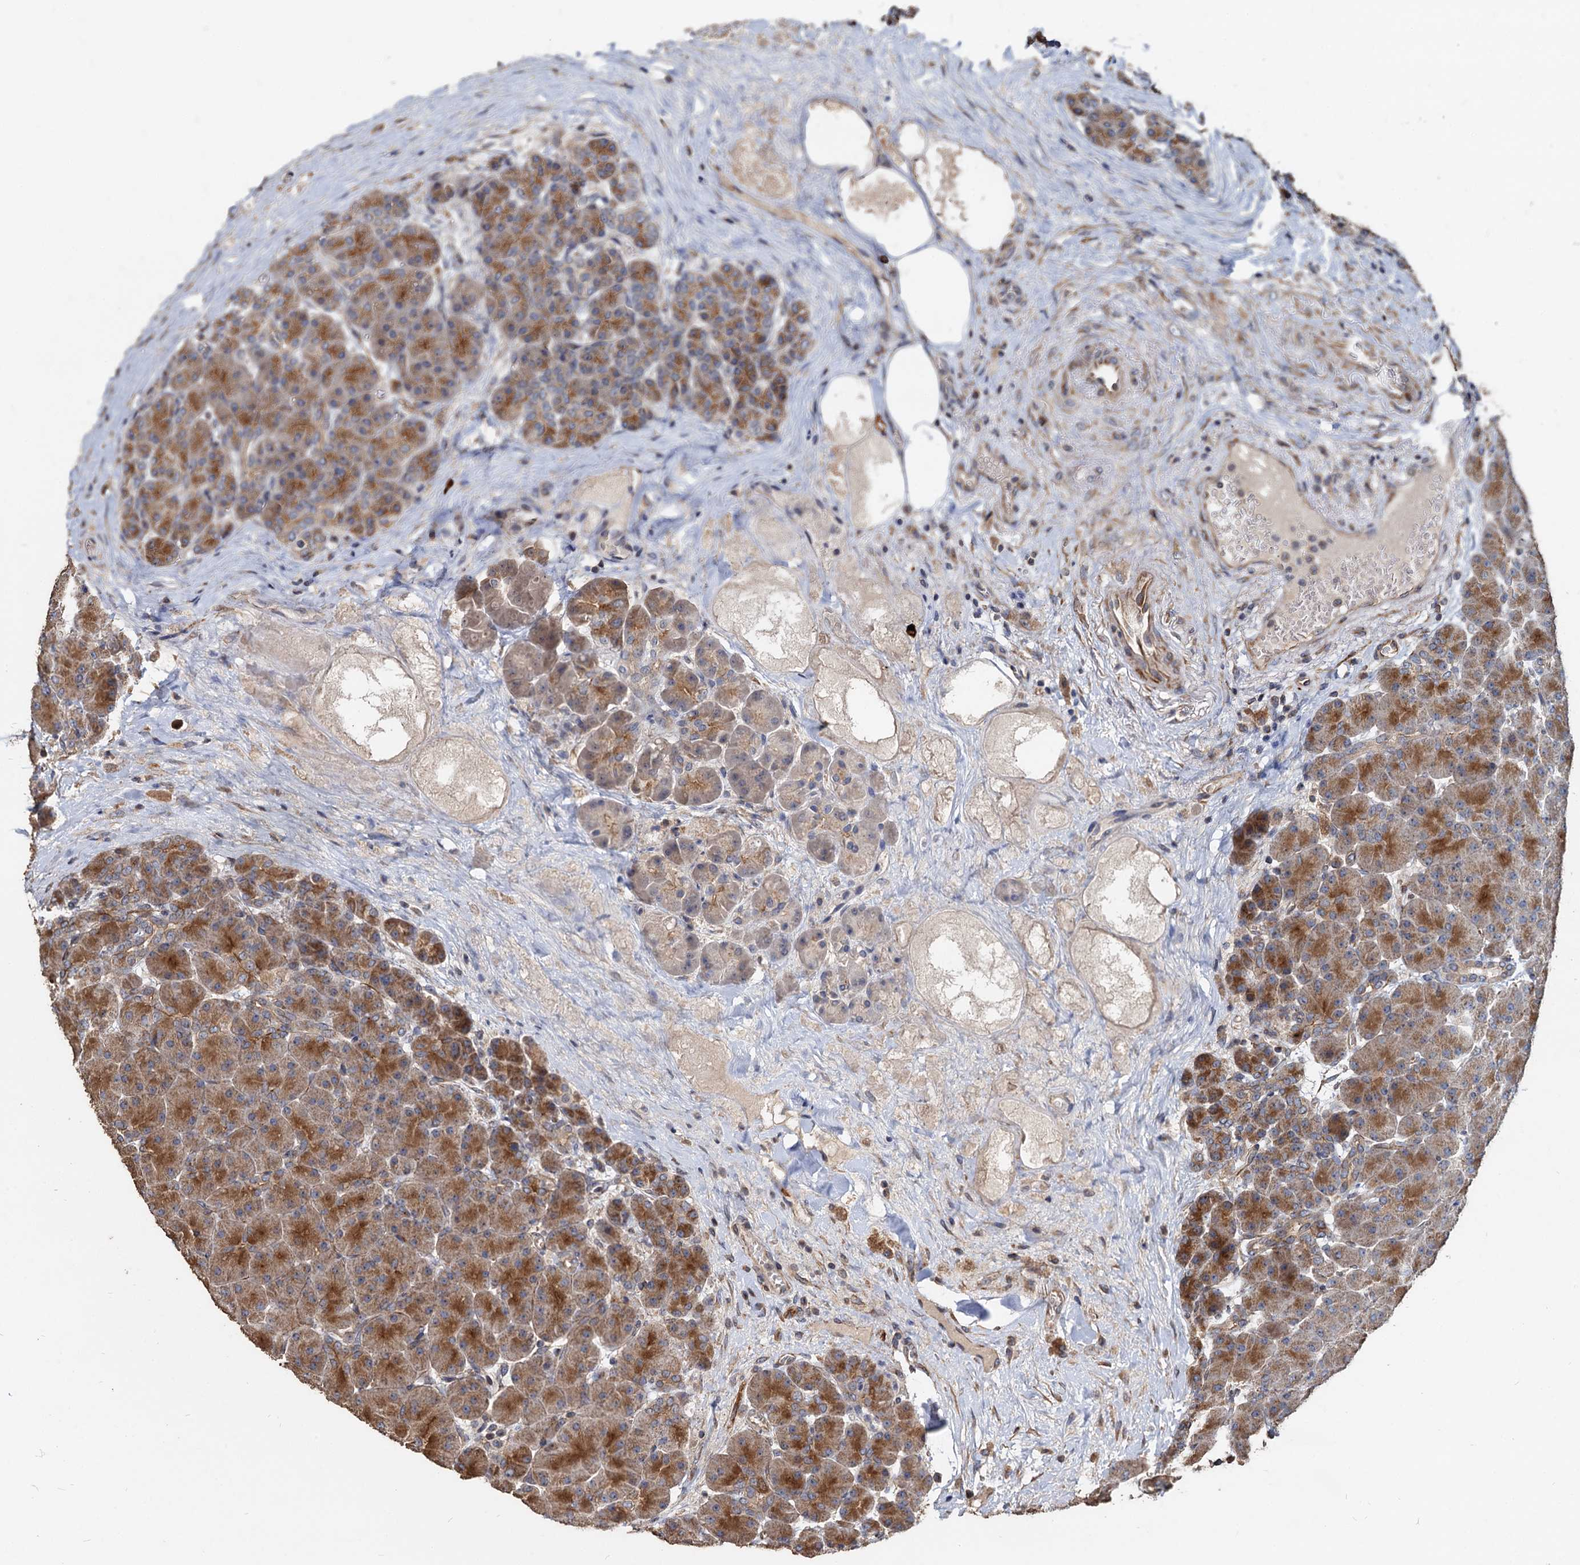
{"staining": {"intensity": "moderate", "quantity": ">75%", "location": "cytoplasmic/membranous"}, "tissue": "pancreas", "cell_type": "Exocrine glandular cells", "image_type": "normal", "snomed": [{"axis": "morphology", "description": "Normal tissue, NOS"}, {"axis": "topography", "description": "Pancreas"}], "caption": "Unremarkable pancreas reveals moderate cytoplasmic/membranous expression in about >75% of exocrine glandular cells.", "gene": "DEPDC4", "patient": {"sex": "male", "age": 66}}